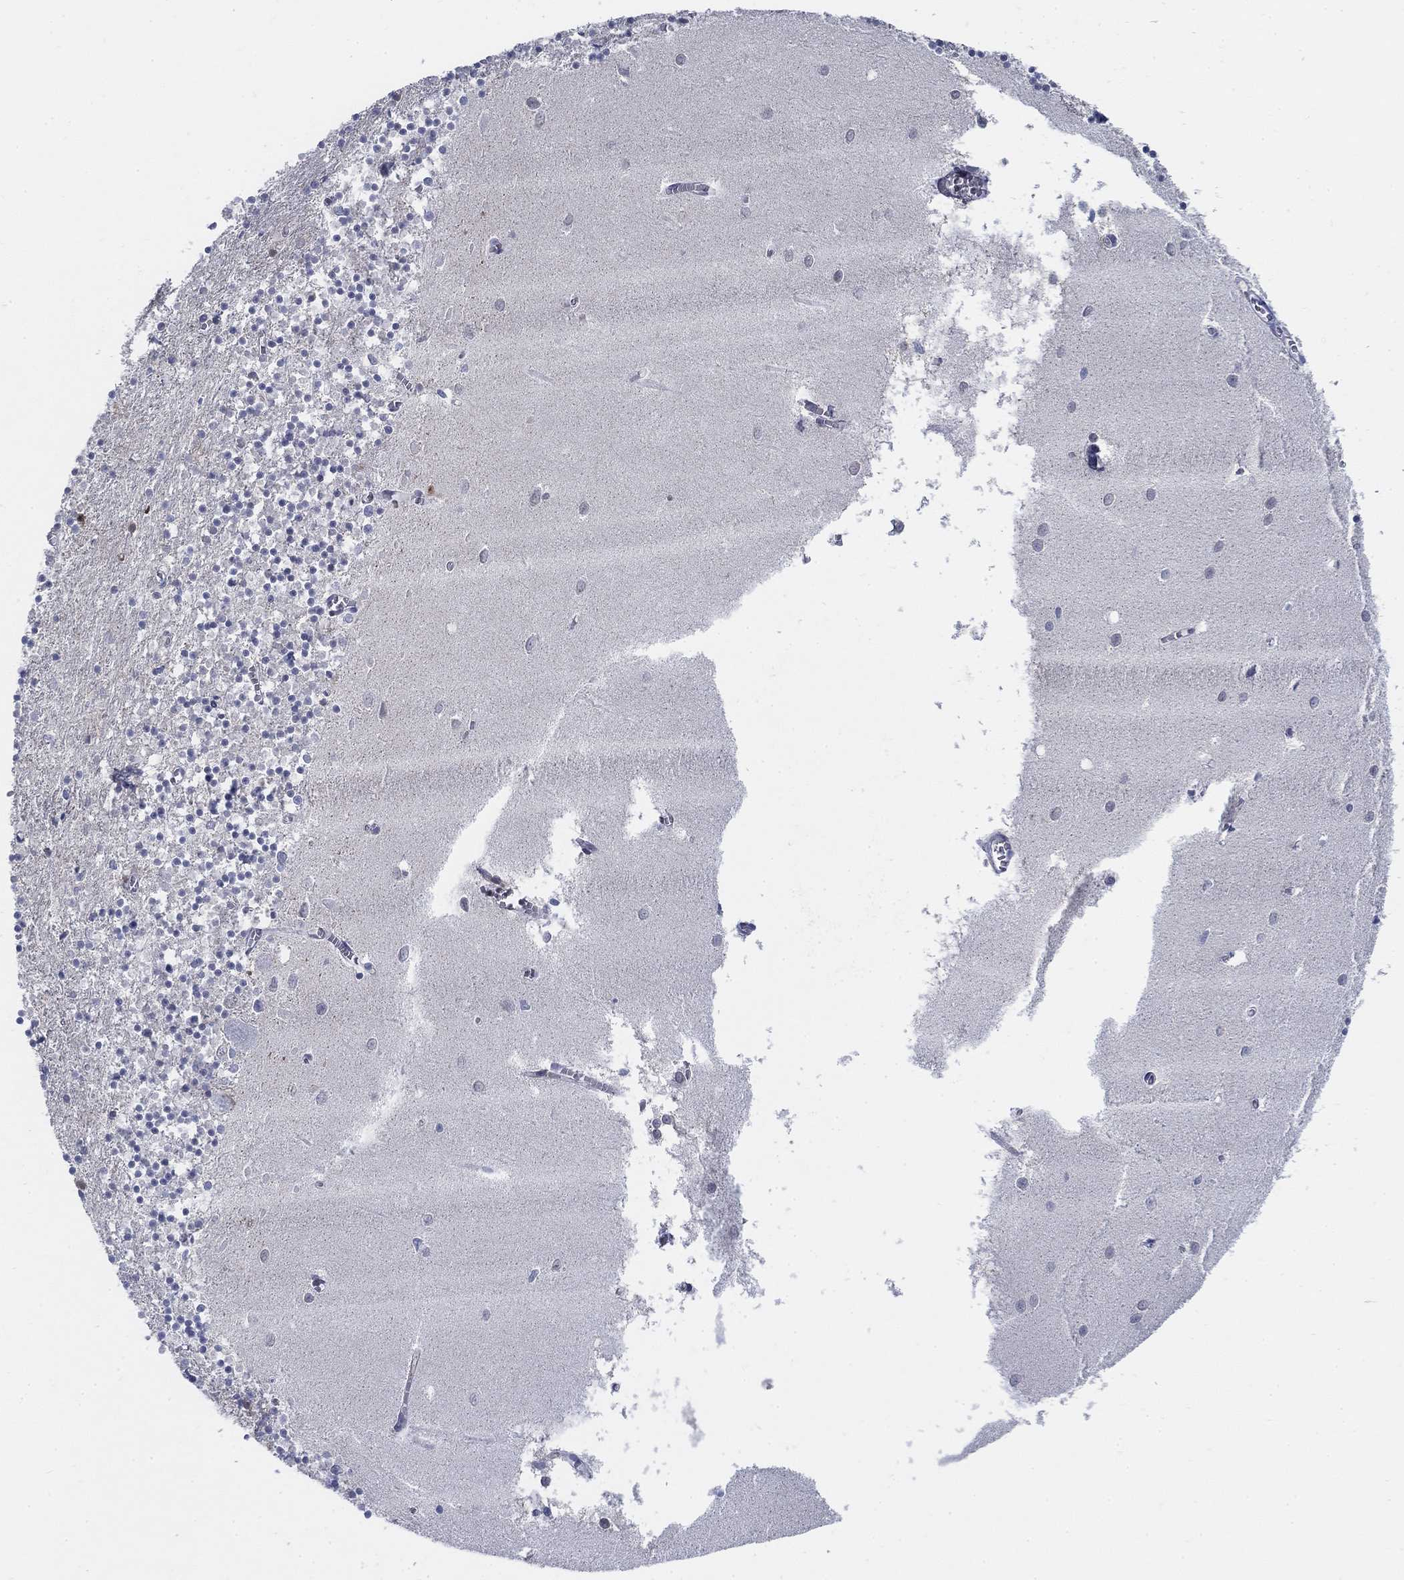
{"staining": {"intensity": "negative", "quantity": "none", "location": "none"}, "tissue": "cerebellum", "cell_type": "Cells in granular layer", "image_type": "normal", "snomed": [{"axis": "morphology", "description": "Normal tissue, NOS"}, {"axis": "topography", "description": "Cerebellum"}], "caption": "DAB immunohistochemical staining of benign cerebellum displays no significant positivity in cells in granular layer.", "gene": "MYO3A", "patient": {"sex": "female", "age": 64}}